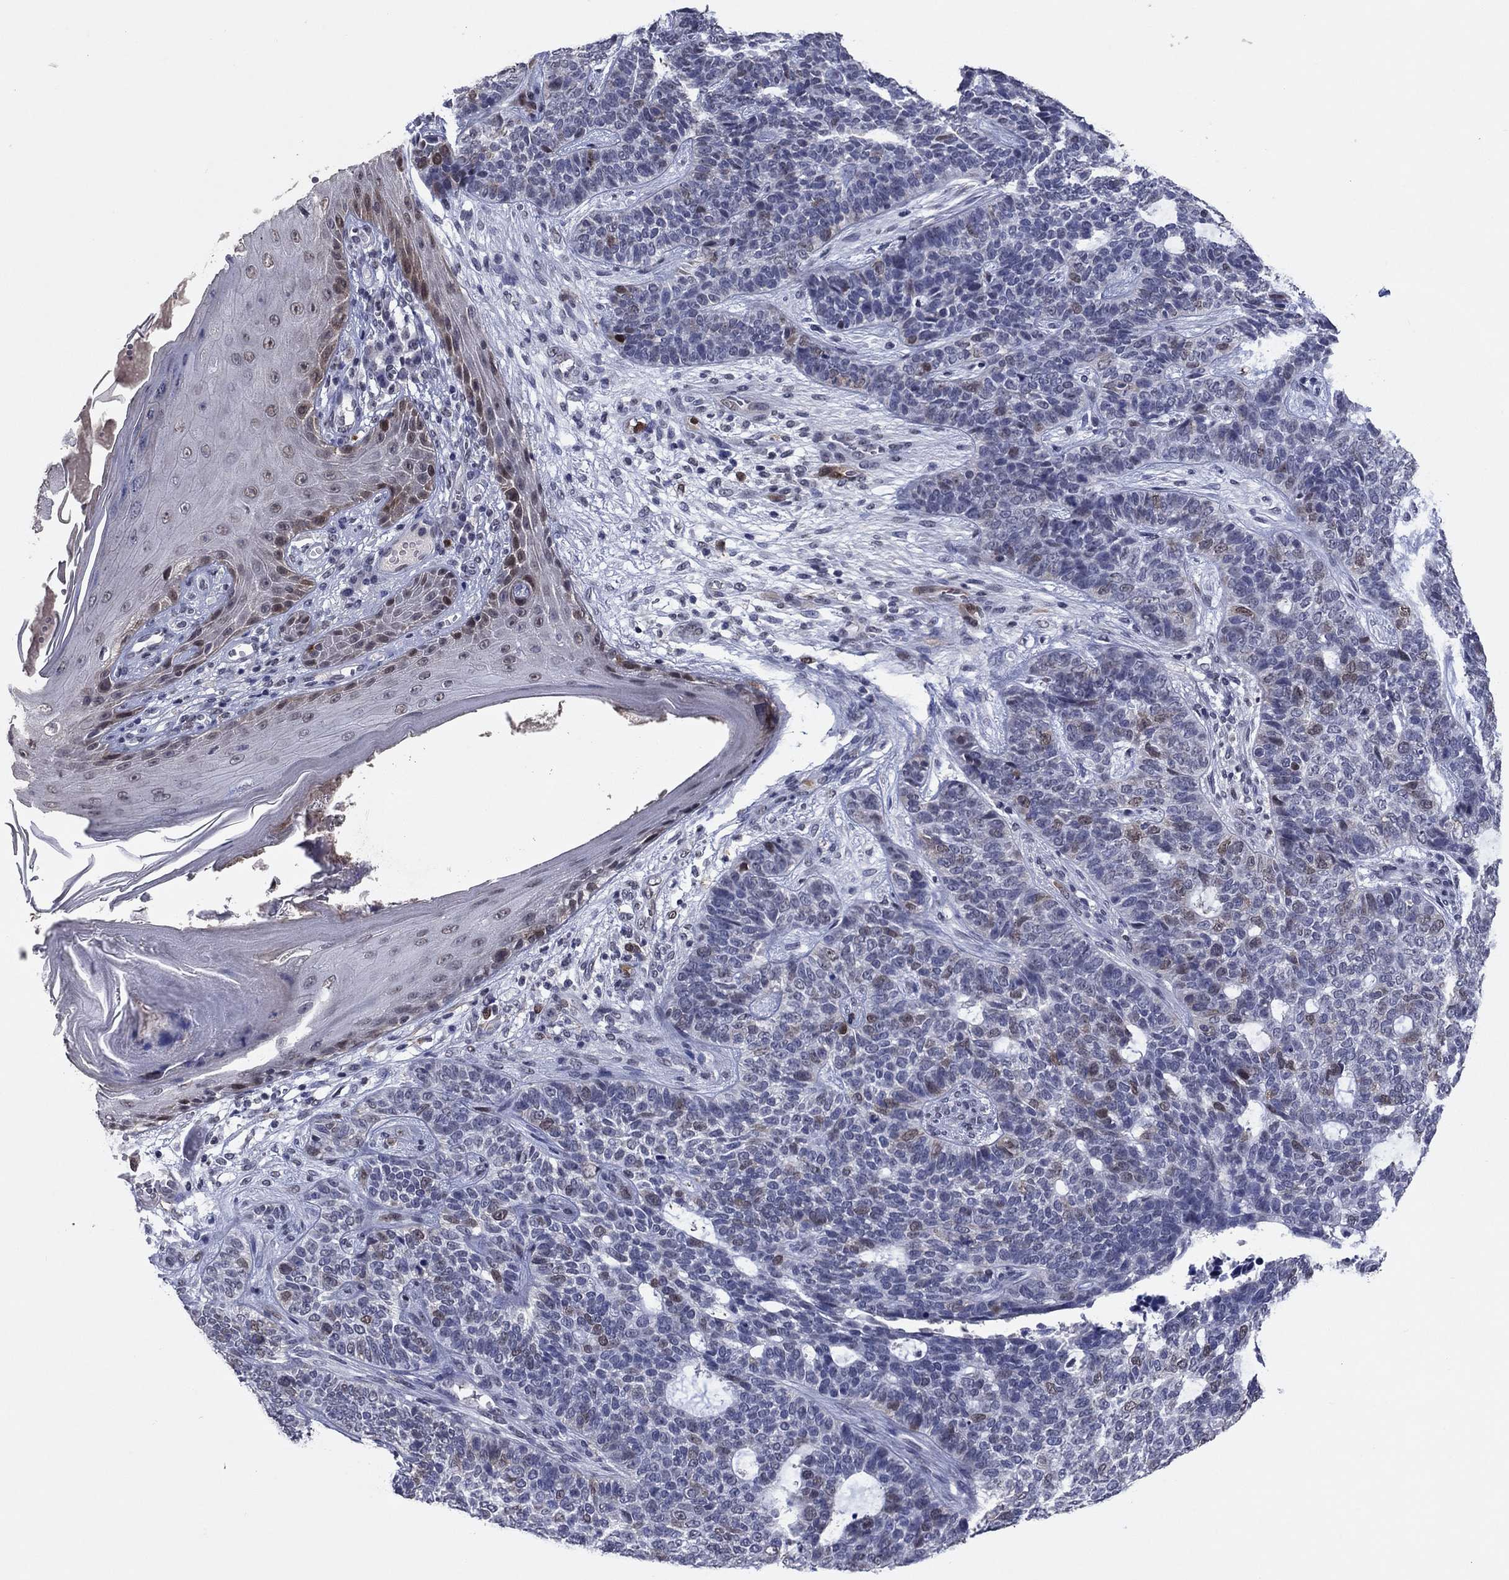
{"staining": {"intensity": "weak", "quantity": "<25%", "location": "nuclear"}, "tissue": "skin cancer", "cell_type": "Tumor cells", "image_type": "cancer", "snomed": [{"axis": "morphology", "description": "Basal cell carcinoma"}, {"axis": "topography", "description": "Skin"}], "caption": "The image shows no significant positivity in tumor cells of basal cell carcinoma (skin). The staining is performed using DAB brown chromogen with nuclei counter-stained in using hematoxylin.", "gene": "TYMS", "patient": {"sex": "female", "age": 69}}